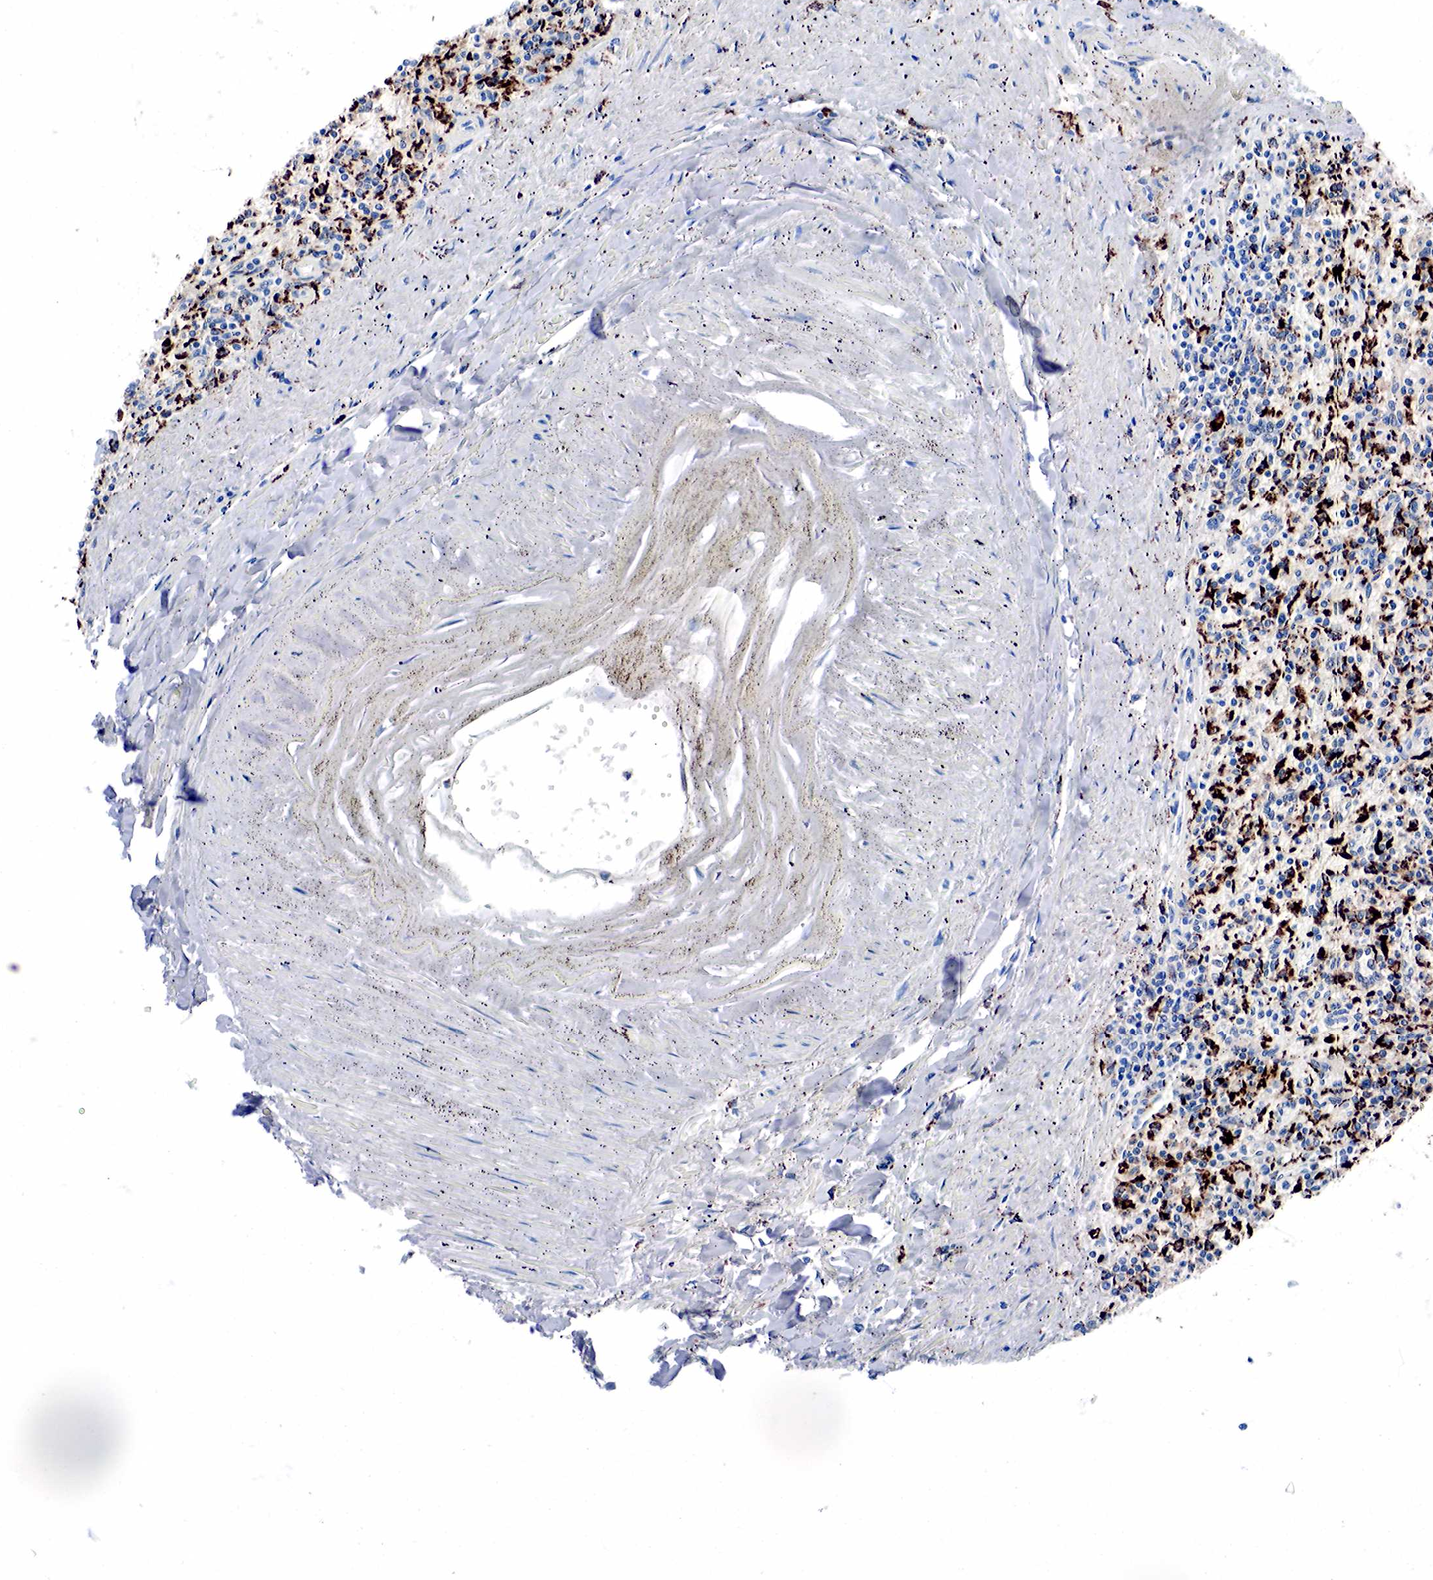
{"staining": {"intensity": "strong", "quantity": "<25%", "location": "cytoplasmic/membranous"}, "tissue": "spleen", "cell_type": "Cells in red pulp", "image_type": "normal", "snomed": [{"axis": "morphology", "description": "Normal tissue, NOS"}, {"axis": "topography", "description": "Spleen"}], "caption": "Unremarkable spleen displays strong cytoplasmic/membranous positivity in approximately <25% of cells in red pulp.", "gene": "CD68", "patient": {"sex": "male", "age": 72}}